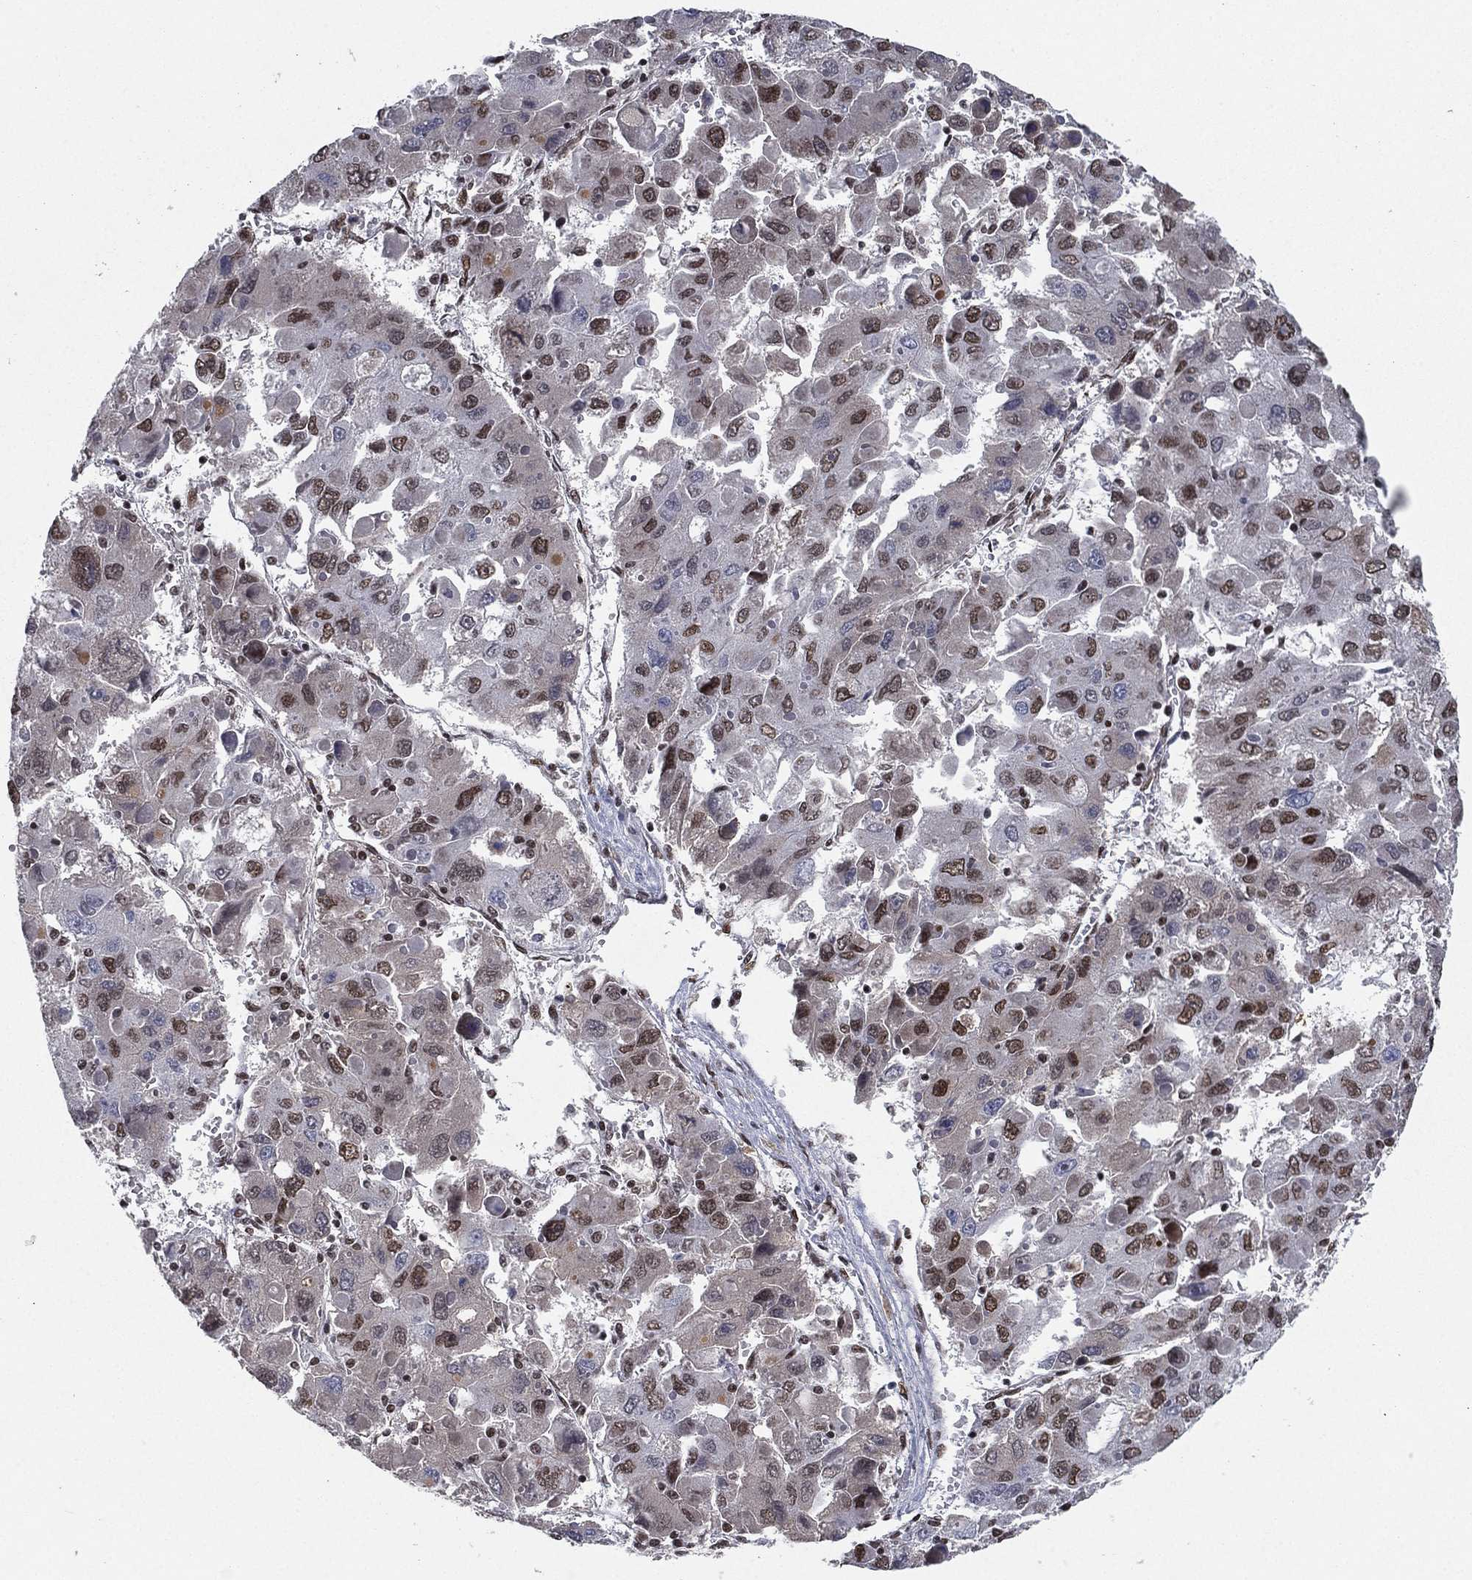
{"staining": {"intensity": "moderate", "quantity": "<25%", "location": "nuclear"}, "tissue": "liver cancer", "cell_type": "Tumor cells", "image_type": "cancer", "snomed": [{"axis": "morphology", "description": "Carcinoma, Hepatocellular, NOS"}, {"axis": "topography", "description": "Liver"}], "caption": "The micrograph exhibits immunohistochemical staining of liver cancer (hepatocellular carcinoma). There is moderate nuclear expression is identified in about <25% of tumor cells. (DAB (3,3'-diaminobenzidine) IHC, brown staining for protein, blue staining for nuclei).", "gene": "RTF1", "patient": {"sex": "female", "age": 41}}